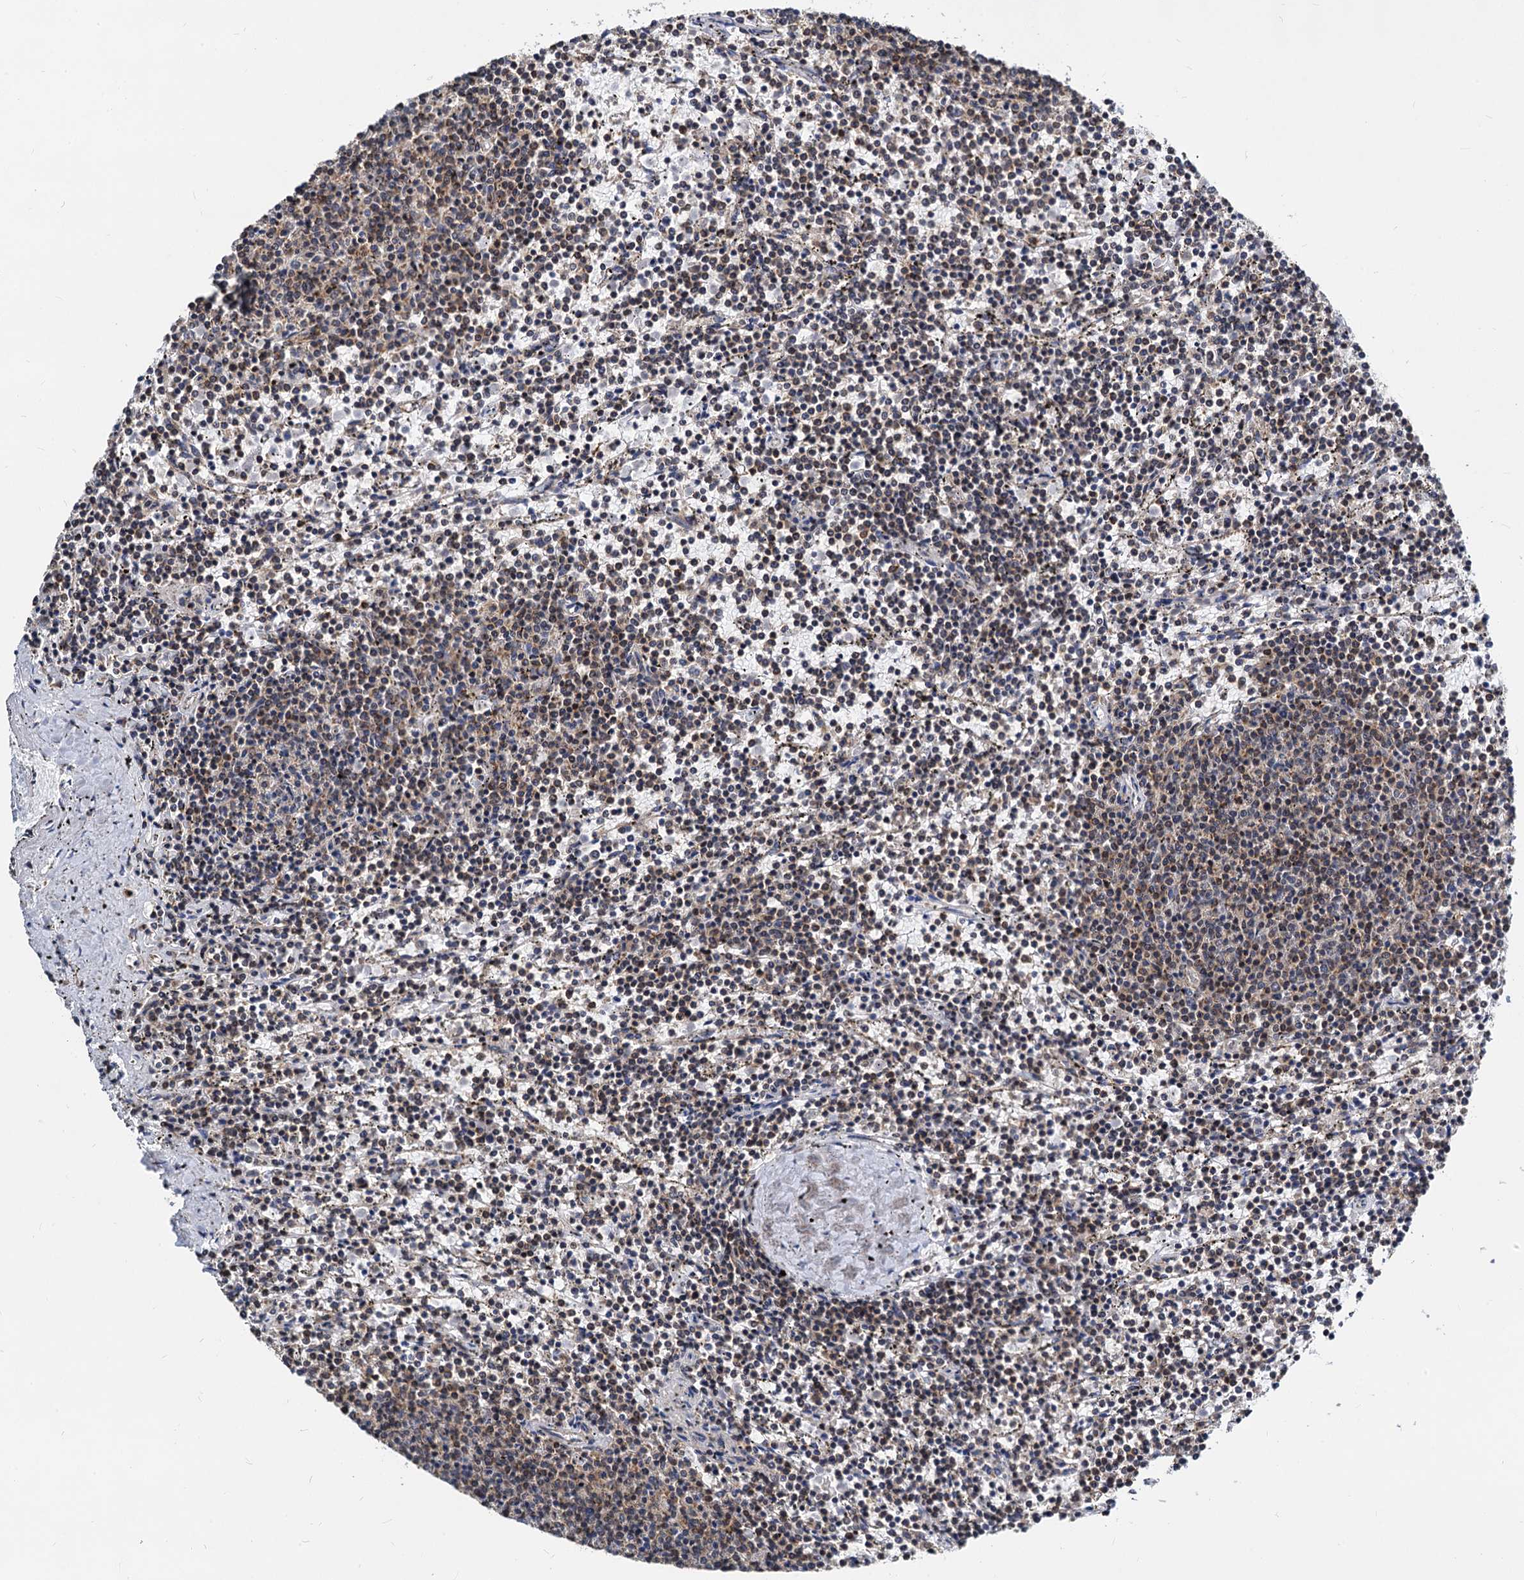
{"staining": {"intensity": "moderate", "quantity": "25%-75%", "location": "cytoplasmic/membranous"}, "tissue": "lymphoma", "cell_type": "Tumor cells", "image_type": "cancer", "snomed": [{"axis": "morphology", "description": "Malignant lymphoma, non-Hodgkin's type, Low grade"}, {"axis": "topography", "description": "Spleen"}], "caption": "High-power microscopy captured an immunohistochemistry image of malignant lymphoma, non-Hodgkin's type (low-grade), revealing moderate cytoplasmic/membranous expression in approximately 25%-75% of tumor cells.", "gene": "TIMM10", "patient": {"sex": "female", "age": 50}}